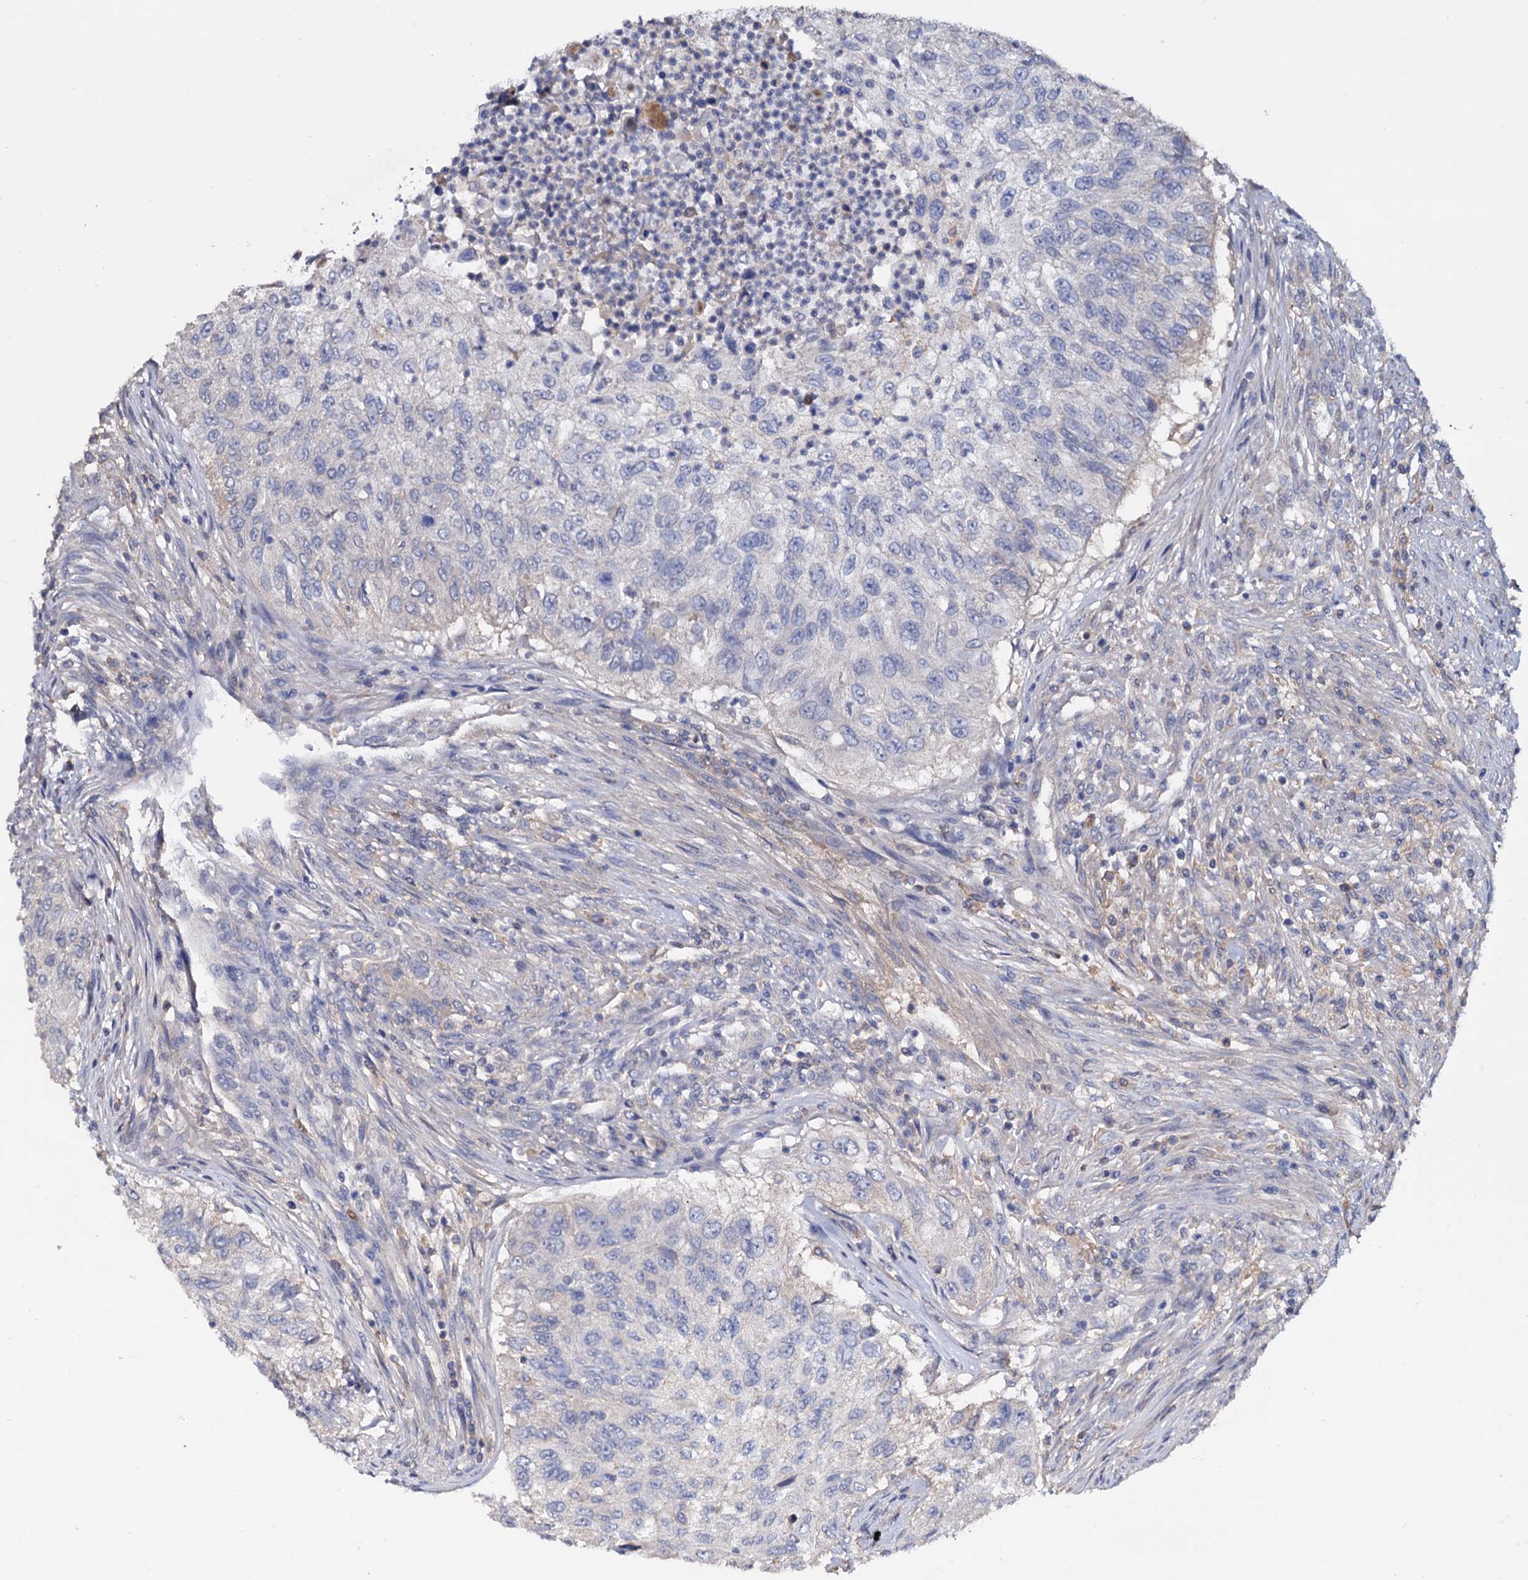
{"staining": {"intensity": "negative", "quantity": "none", "location": "none"}, "tissue": "urothelial cancer", "cell_type": "Tumor cells", "image_type": "cancer", "snomed": [{"axis": "morphology", "description": "Urothelial carcinoma, High grade"}, {"axis": "topography", "description": "Urinary bladder"}], "caption": "Immunohistochemical staining of high-grade urothelial carcinoma reveals no significant expression in tumor cells. Brightfield microscopy of IHC stained with DAB (3,3'-diaminobenzidine) (brown) and hematoxylin (blue), captured at high magnification.", "gene": "NPAS4", "patient": {"sex": "female", "age": 60}}